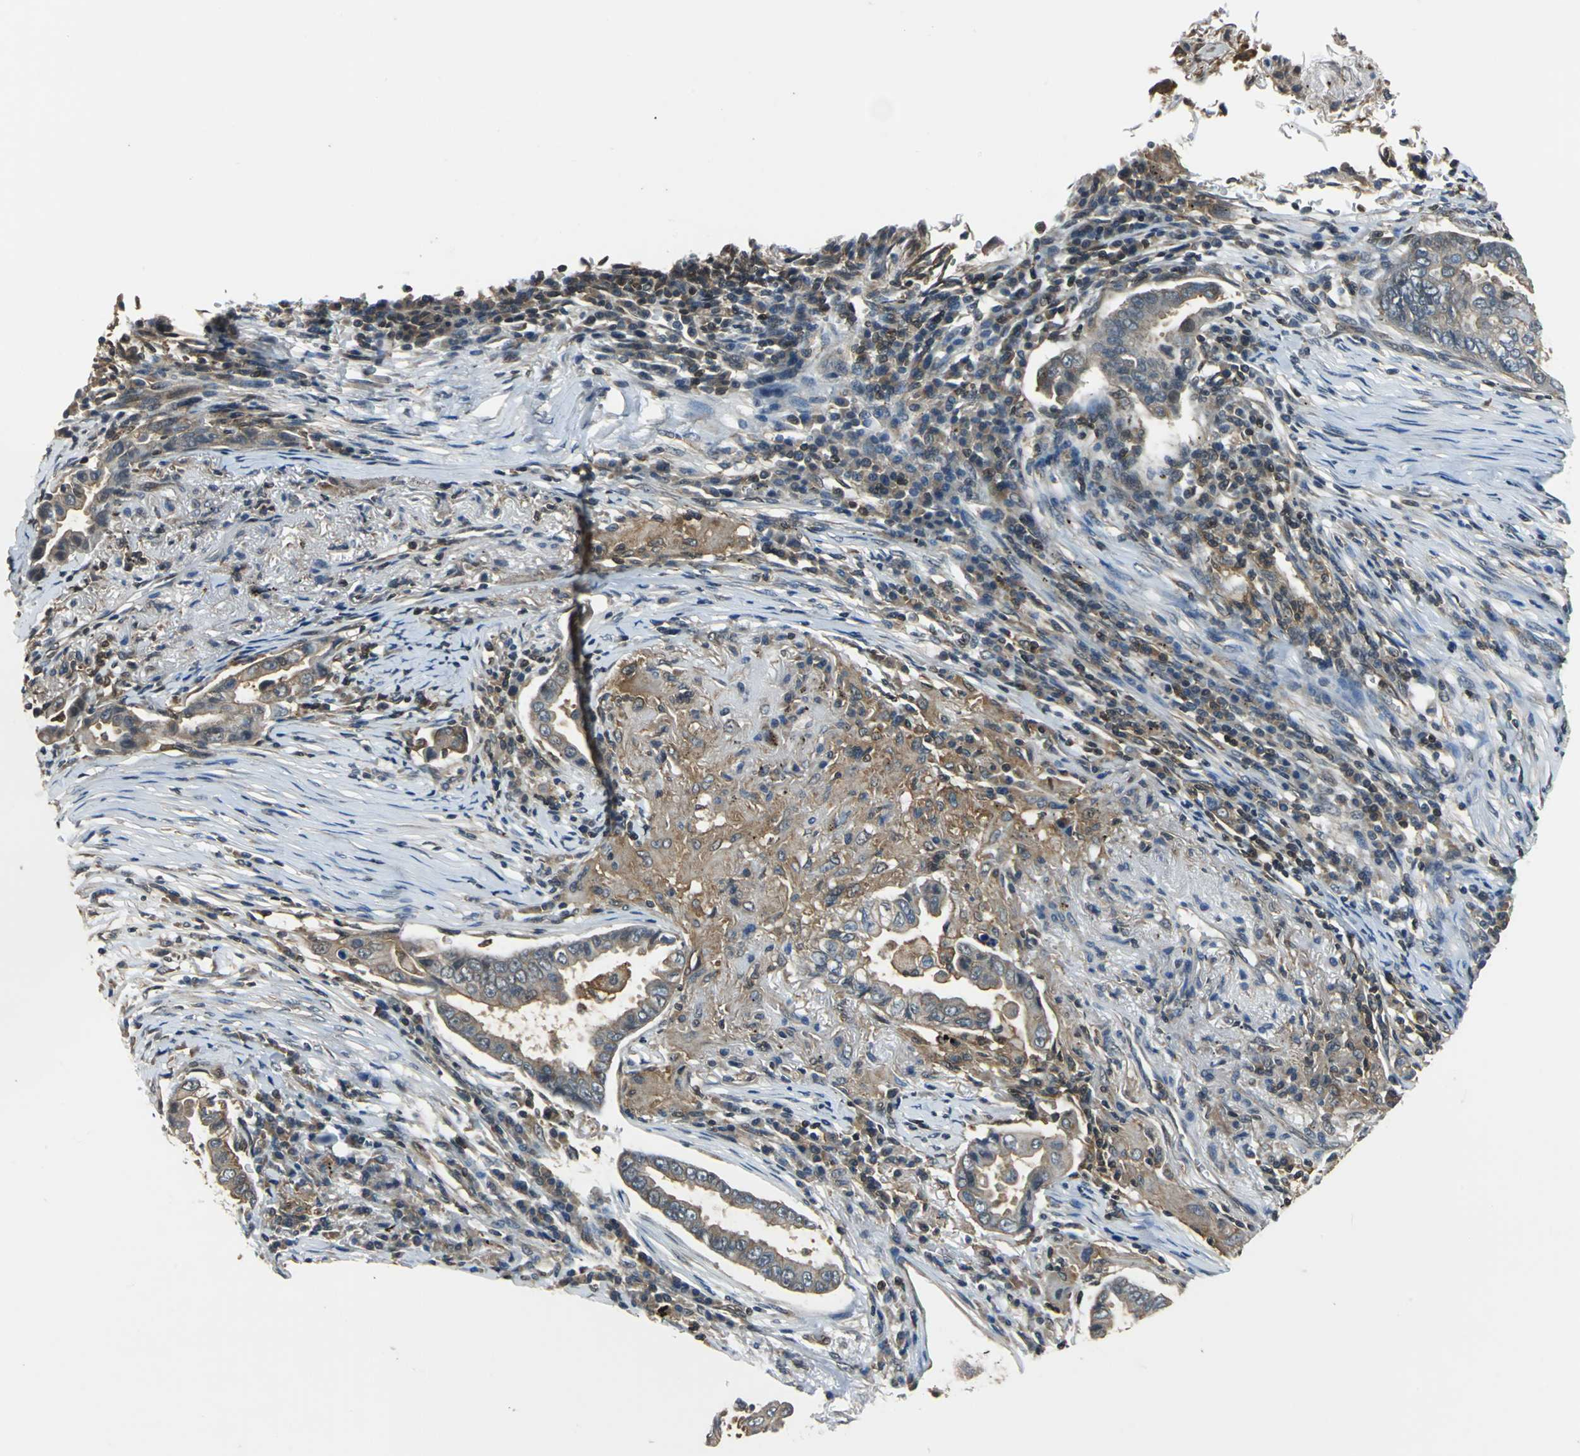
{"staining": {"intensity": "moderate", "quantity": "25%-75%", "location": "cytoplasmic/membranous"}, "tissue": "lung cancer", "cell_type": "Tumor cells", "image_type": "cancer", "snomed": [{"axis": "morphology", "description": "Normal tissue, NOS"}, {"axis": "morphology", "description": "Inflammation, NOS"}, {"axis": "morphology", "description": "Adenocarcinoma, NOS"}, {"axis": "topography", "description": "Lung"}], "caption": "Tumor cells exhibit medium levels of moderate cytoplasmic/membranous staining in about 25%-75% of cells in lung cancer (adenocarcinoma). Nuclei are stained in blue.", "gene": "ARPC3", "patient": {"sex": "female", "age": 64}}